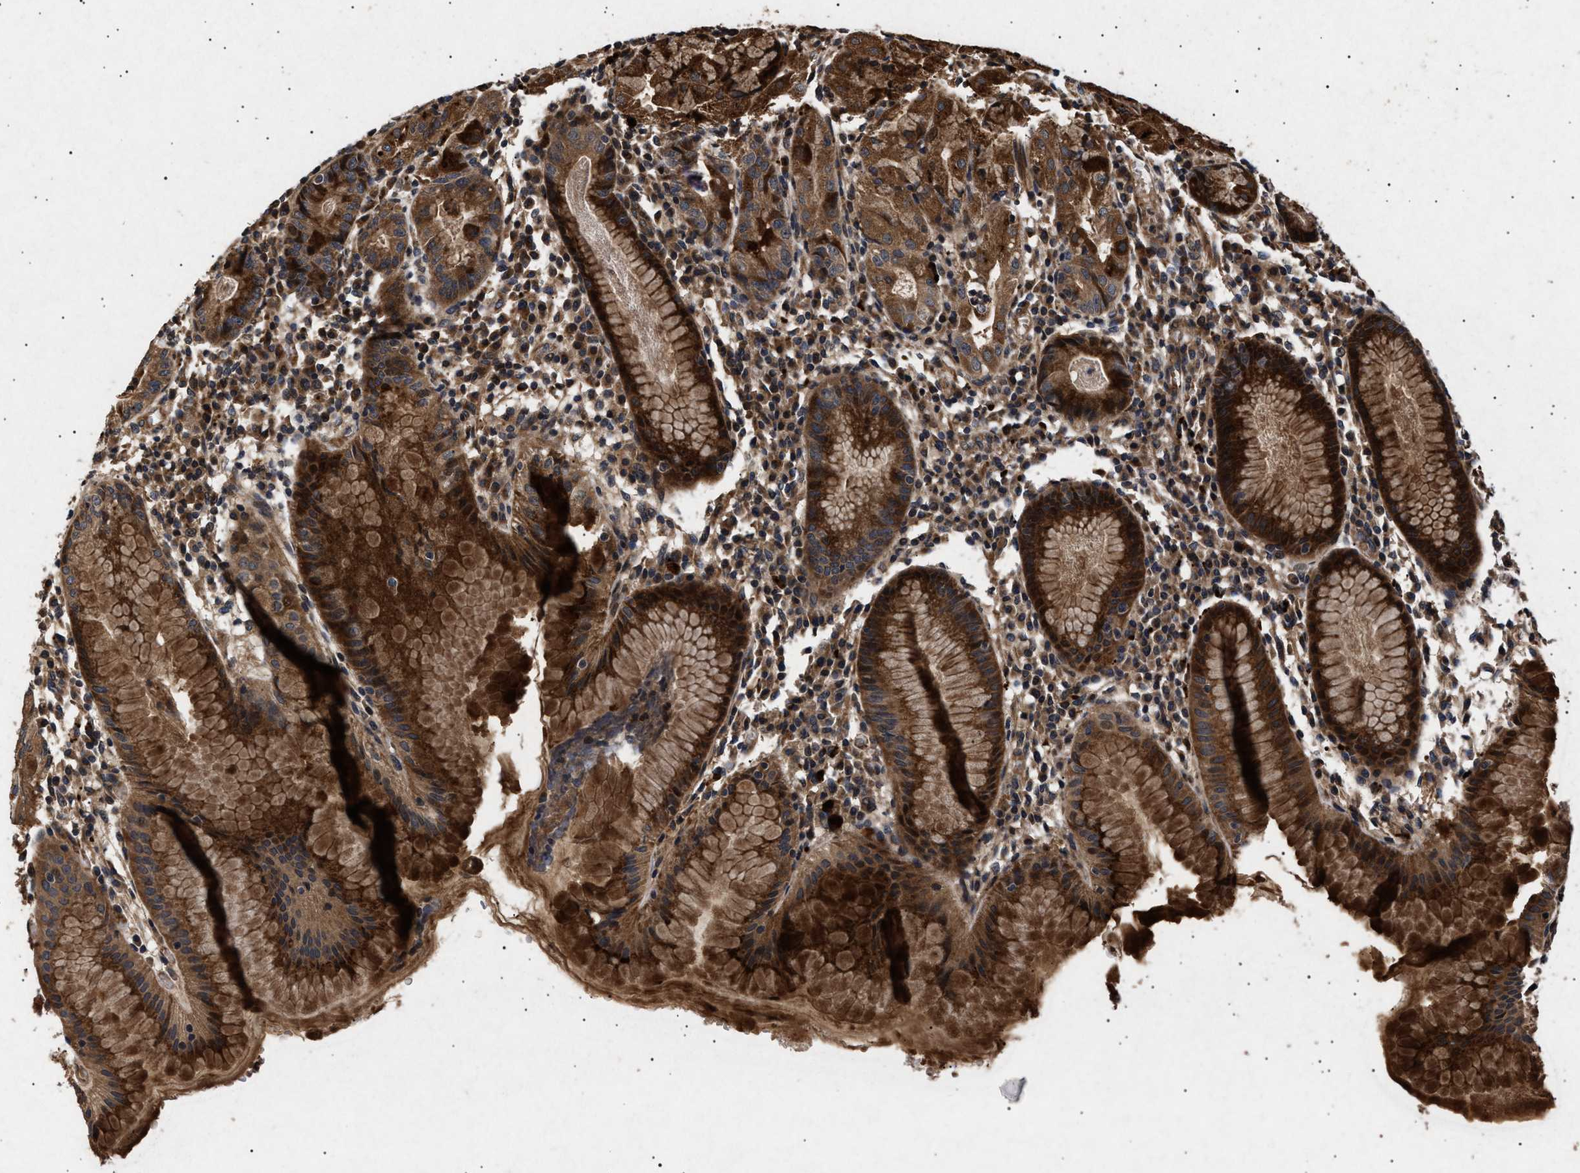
{"staining": {"intensity": "strong", "quantity": ">75%", "location": "cytoplasmic/membranous"}, "tissue": "stomach", "cell_type": "Glandular cells", "image_type": "normal", "snomed": [{"axis": "morphology", "description": "Normal tissue, NOS"}, {"axis": "topography", "description": "Stomach"}, {"axis": "topography", "description": "Stomach, lower"}], "caption": "An image of stomach stained for a protein reveals strong cytoplasmic/membranous brown staining in glandular cells.", "gene": "ITGB5", "patient": {"sex": "female", "age": 75}}